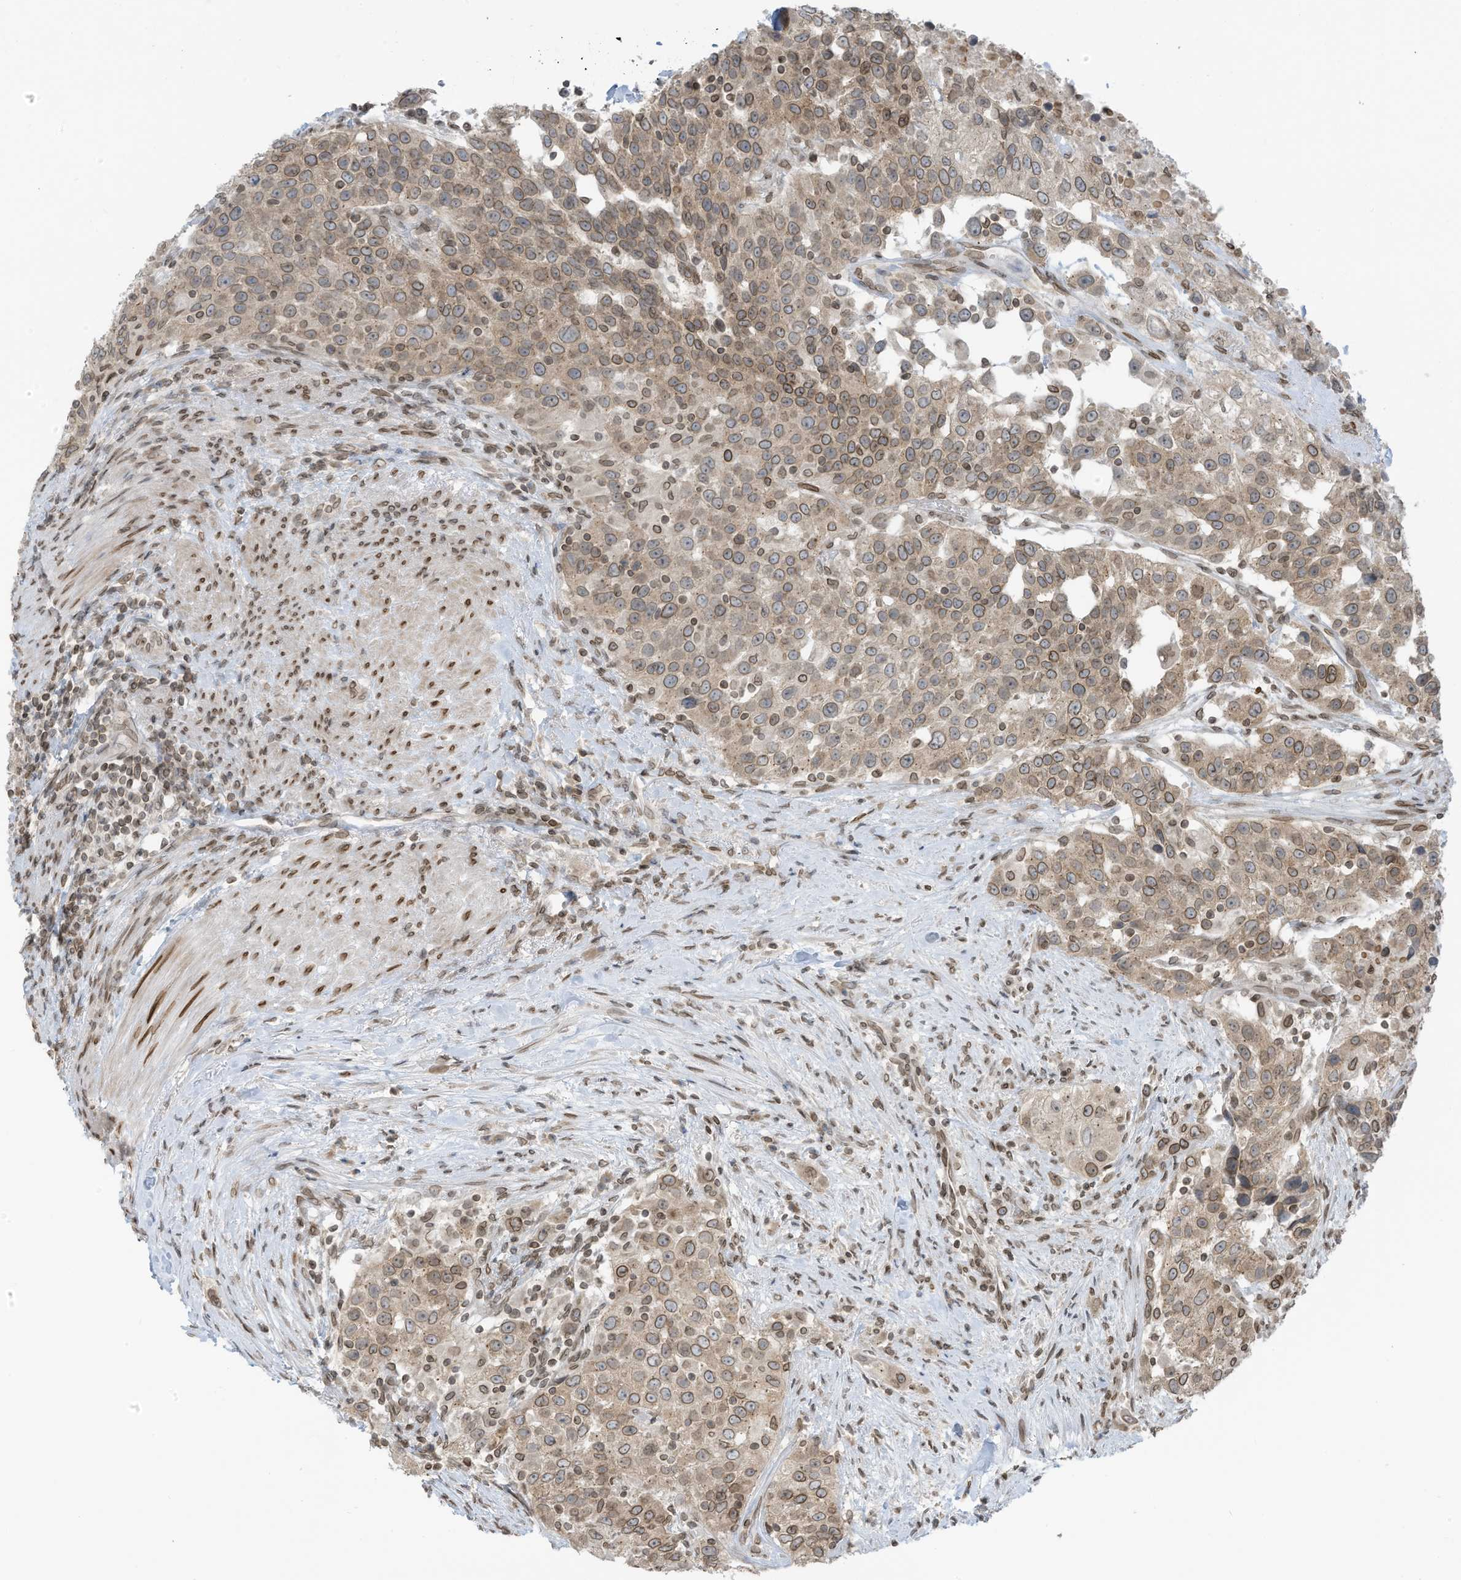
{"staining": {"intensity": "moderate", "quantity": ">75%", "location": "cytoplasmic/membranous,nuclear"}, "tissue": "urothelial cancer", "cell_type": "Tumor cells", "image_type": "cancer", "snomed": [{"axis": "morphology", "description": "Urothelial carcinoma, High grade"}, {"axis": "topography", "description": "Urinary bladder"}], "caption": "IHC (DAB (3,3'-diaminobenzidine)) staining of high-grade urothelial carcinoma reveals moderate cytoplasmic/membranous and nuclear protein expression in approximately >75% of tumor cells. (brown staining indicates protein expression, while blue staining denotes nuclei).", "gene": "RABL3", "patient": {"sex": "female", "age": 80}}